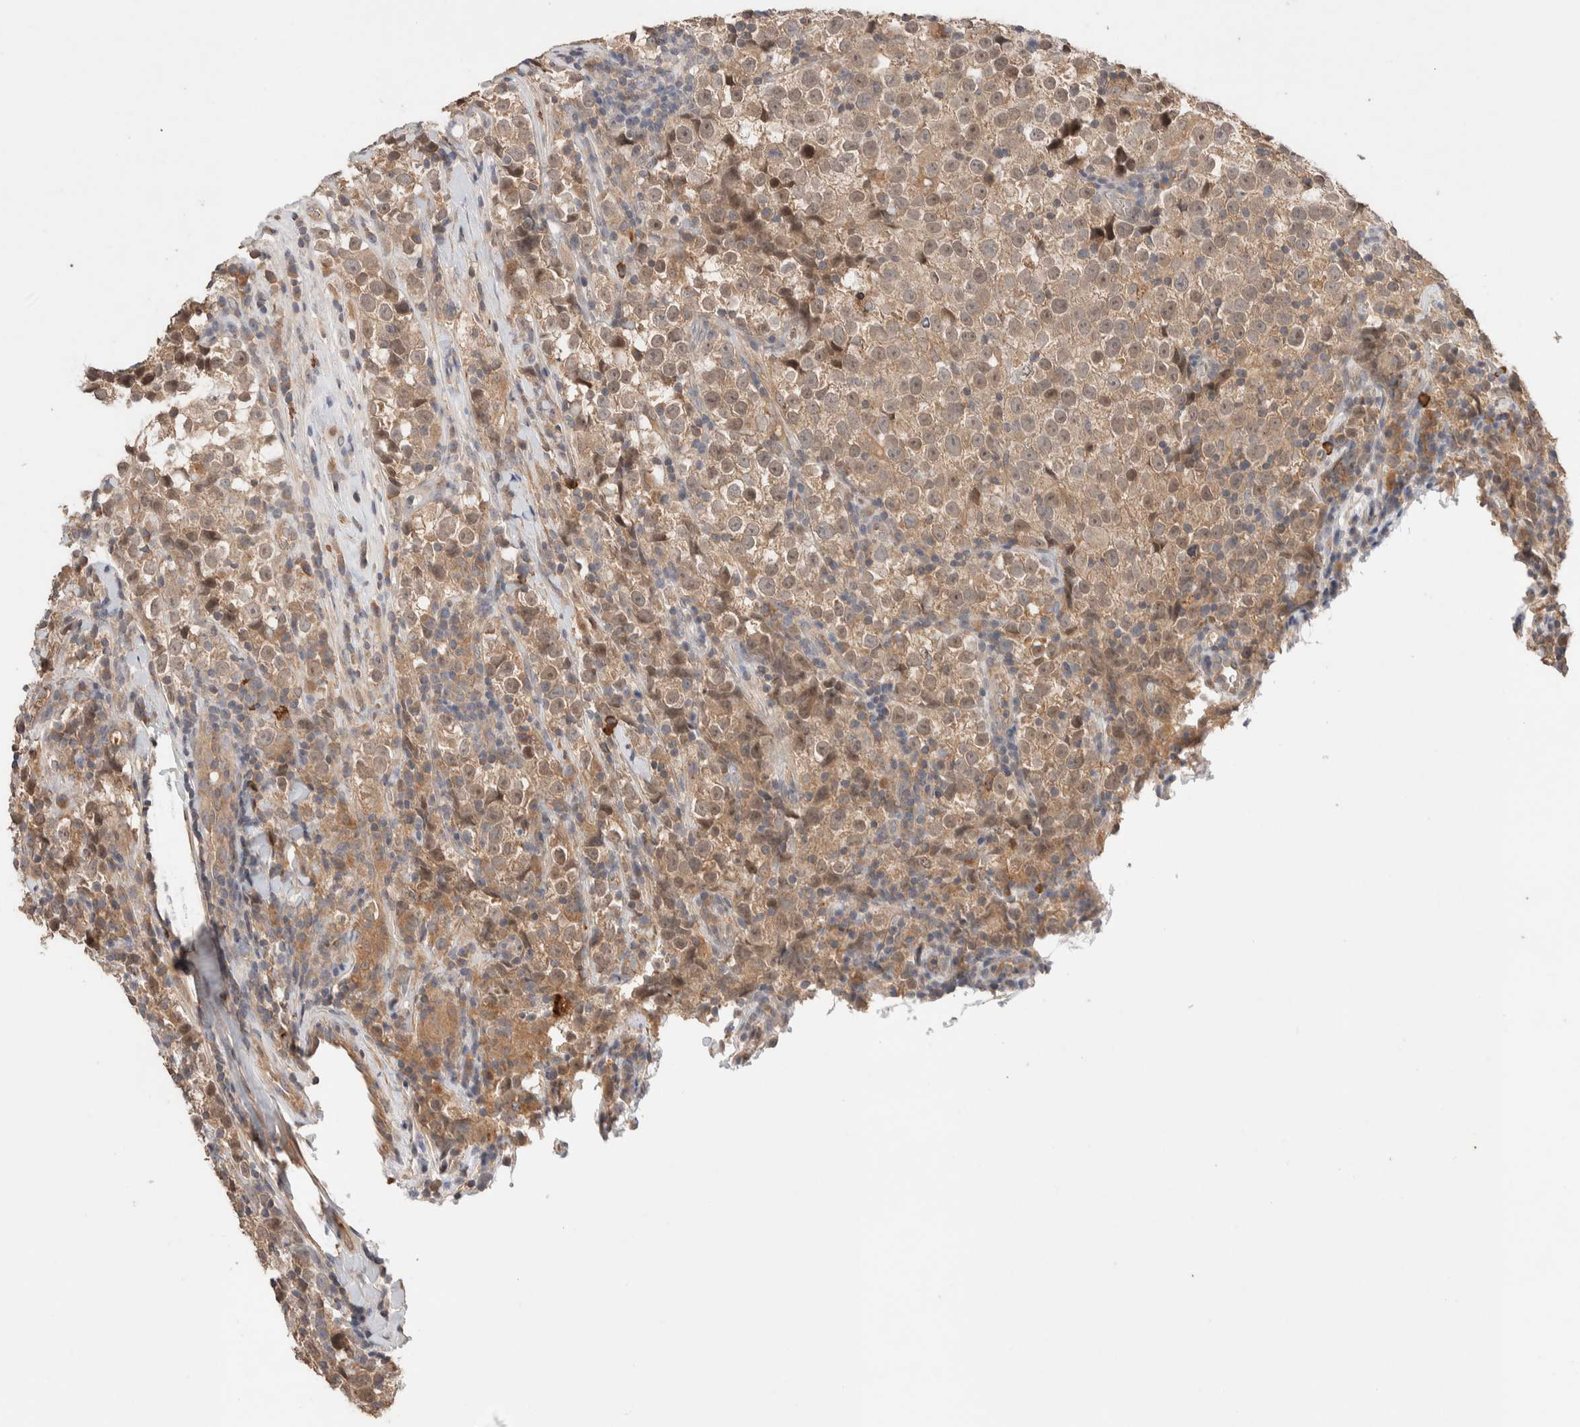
{"staining": {"intensity": "weak", "quantity": ">75%", "location": "cytoplasmic/membranous"}, "tissue": "testis cancer", "cell_type": "Tumor cells", "image_type": "cancer", "snomed": [{"axis": "morphology", "description": "Normal tissue, NOS"}, {"axis": "morphology", "description": "Seminoma, NOS"}, {"axis": "topography", "description": "Testis"}], "caption": "A micrograph of testis seminoma stained for a protein reveals weak cytoplasmic/membranous brown staining in tumor cells. (DAB (3,3'-diaminobenzidine) IHC, brown staining for protein, blue staining for nuclei).", "gene": "WDR91", "patient": {"sex": "male", "age": 43}}